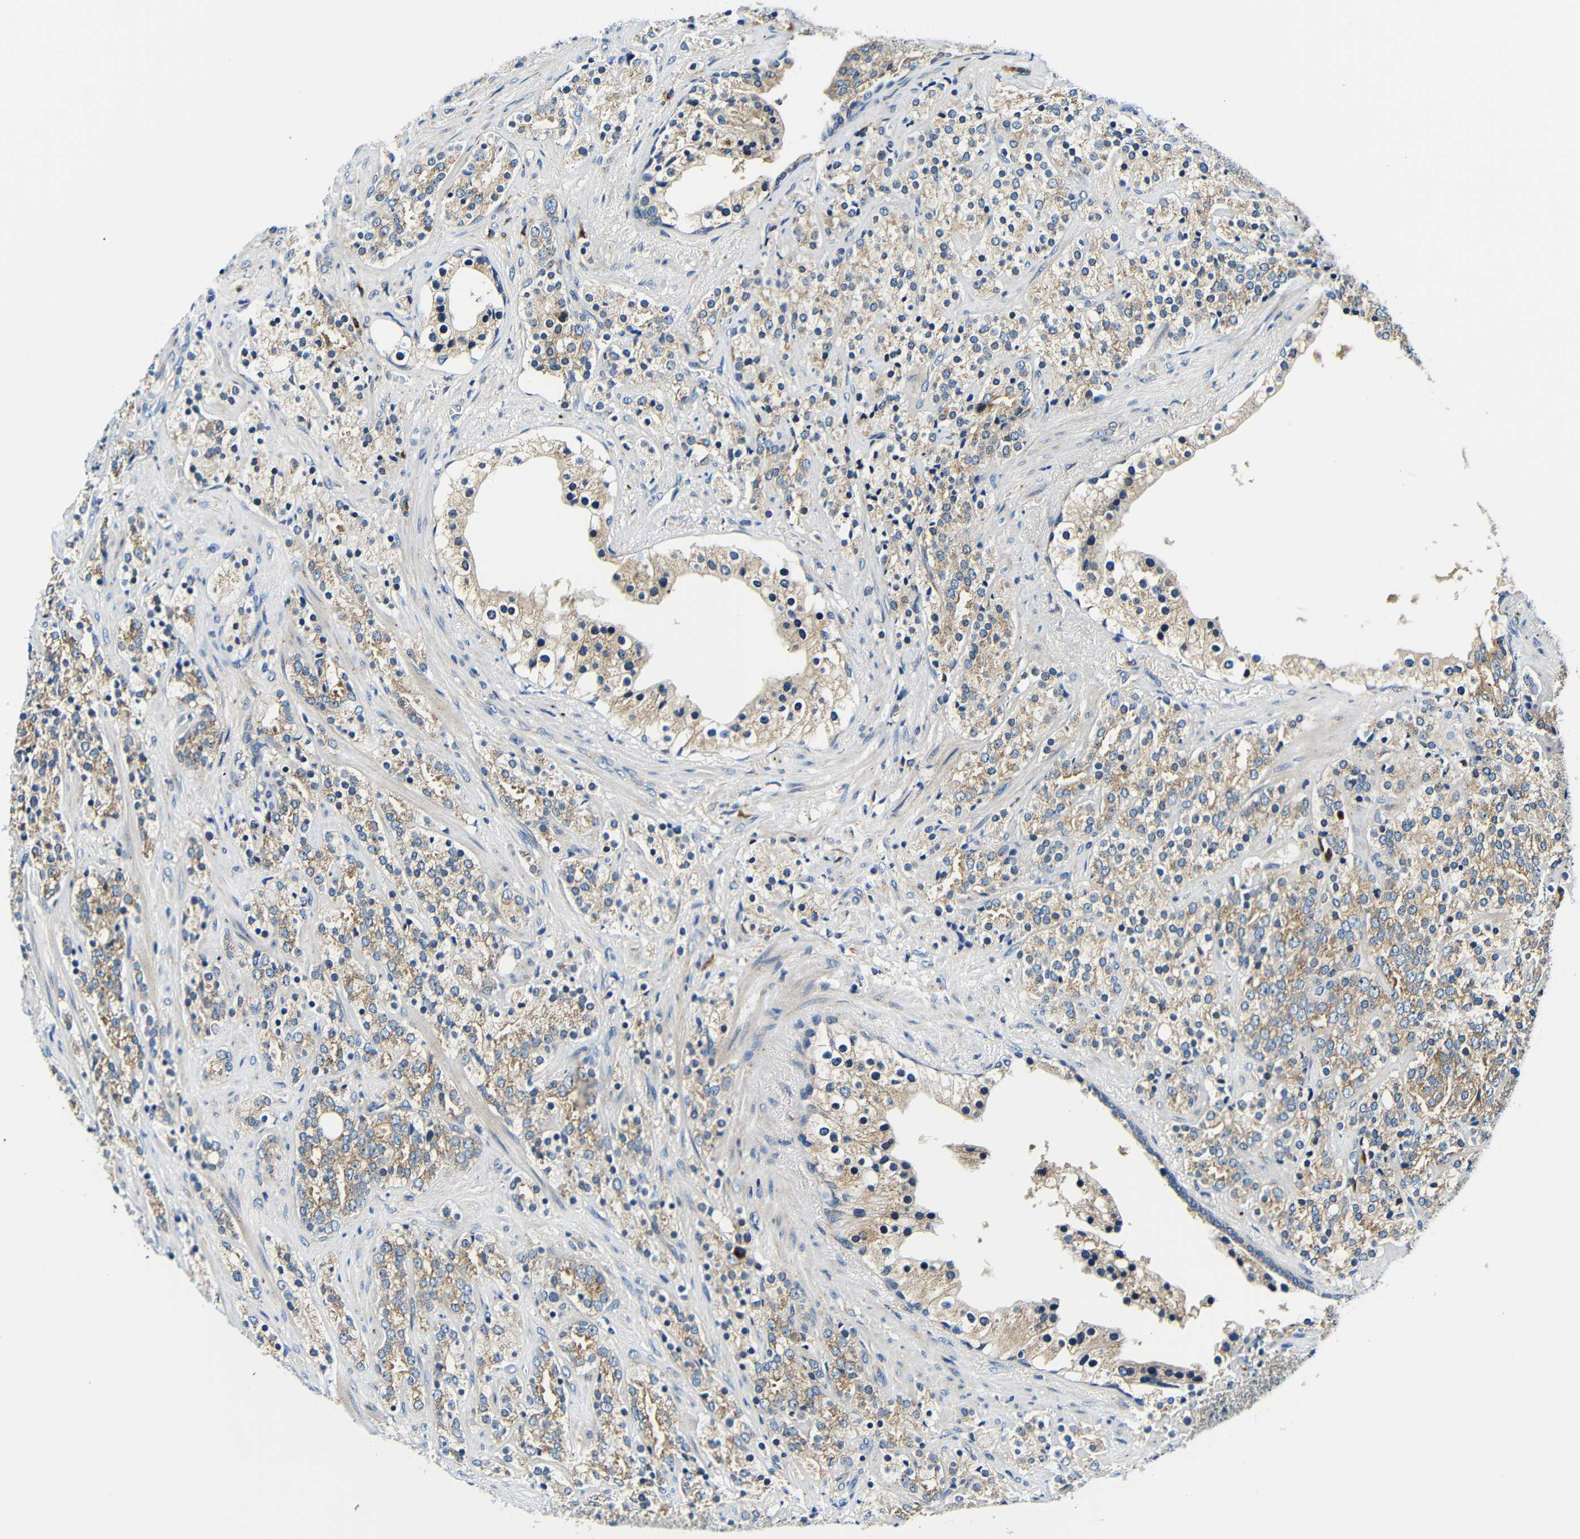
{"staining": {"intensity": "weak", "quantity": ">75%", "location": "cytoplasmic/membranous"}, "tissue": "prostate cancer", "cell_type": "Tumor cells", "image_type": "cancer", "snomed": [{"axis": "morphology", "description": "Adenocarcinoma, High grade"}, {"axis": "topography", "description": "Prostate"}], "caption": "The micrograph demonstrates staining of adenocarcinoma (high-grade) (prostate), revealing weak cytoplasmic/membranous protein positivity (brown color) within tumor cells. The staining is performed using DAB (3,3'-diaminobenzidine) brown chromogen to label protein expression. The nuclei are counter-stained blue using hematoxylin.", "gene": "USO1", "patient": {"sex": "male", "age": 71}}